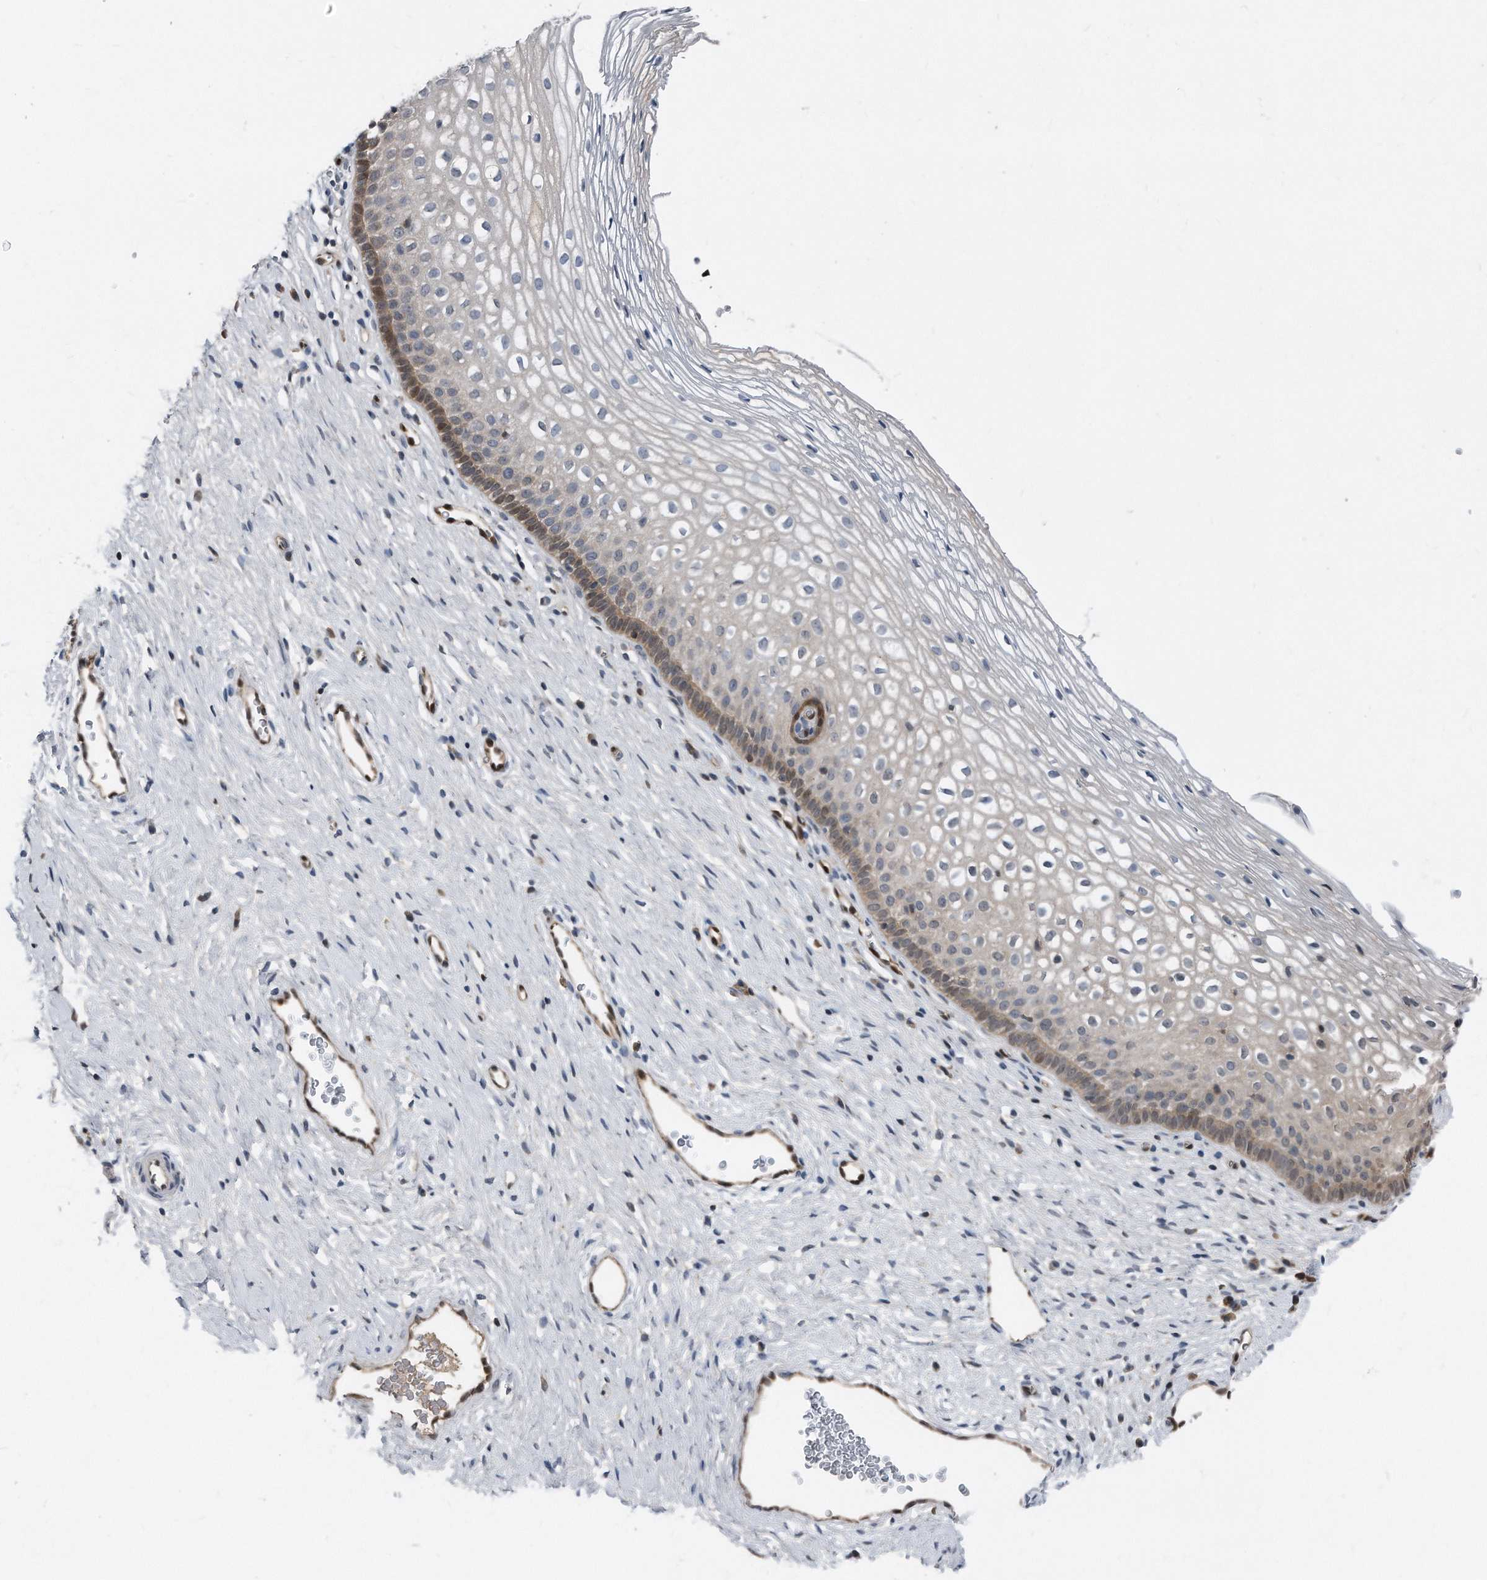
{"staining": {"intensity": "strong", "quantity": ">75%", "location": "cytoplasmic/membranous,nuclear"}, "tissue": "cervix", "cell_type": "Glandular cells", "image_type": "normal", "snomed": [{"axis": "morphology", "description": "Normal tissue, NOS"}, {"axis": "topography", "description": "Cervix"}], "caption": "Brown immunohistochemical staining in unremarkable human cervix exhibits strong cytoplasmic/membranous,nuclear expression in about >75% of glandular cells.", "gene": "MAP2K6", "patient": {"sex": "female", "age": 27}}